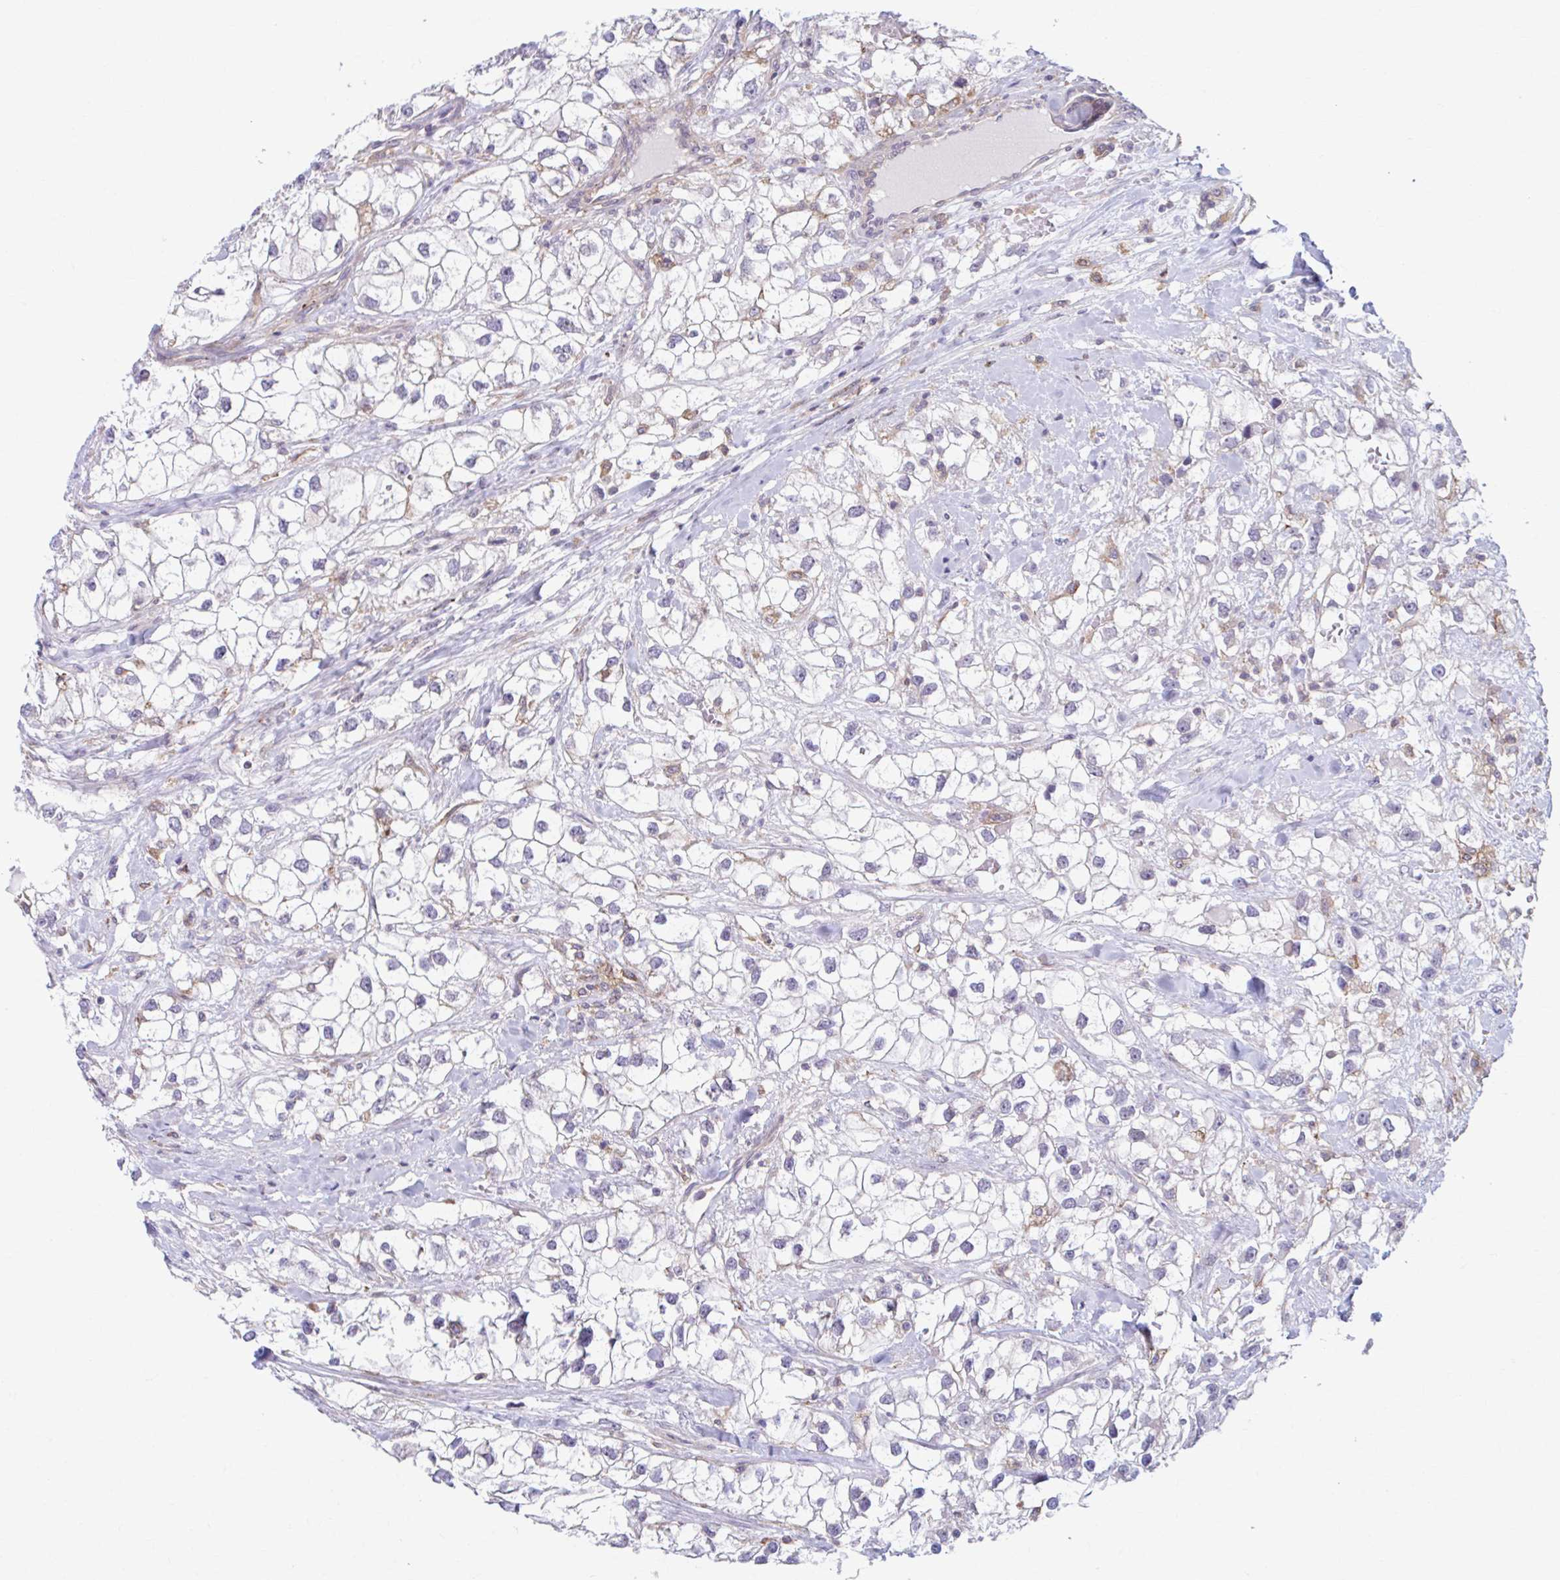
{"staining": {"intensity": "negative", "quantity": "none", "location": "none"}, "tissue": "renal cancer", "cell_type": "Tumor cells", "image_type": "cancer", "snomed": [{"axis": "morphology", "description": "Adenocarcinoma, NOS"}, {"axis": "topography", "description": "Kidney"}], "caption": "Tumor cells show no significant positivity in renal adenocarcinoma.", "gene": "ADAT3", "patient": {"sex": "male", "age": 59}}